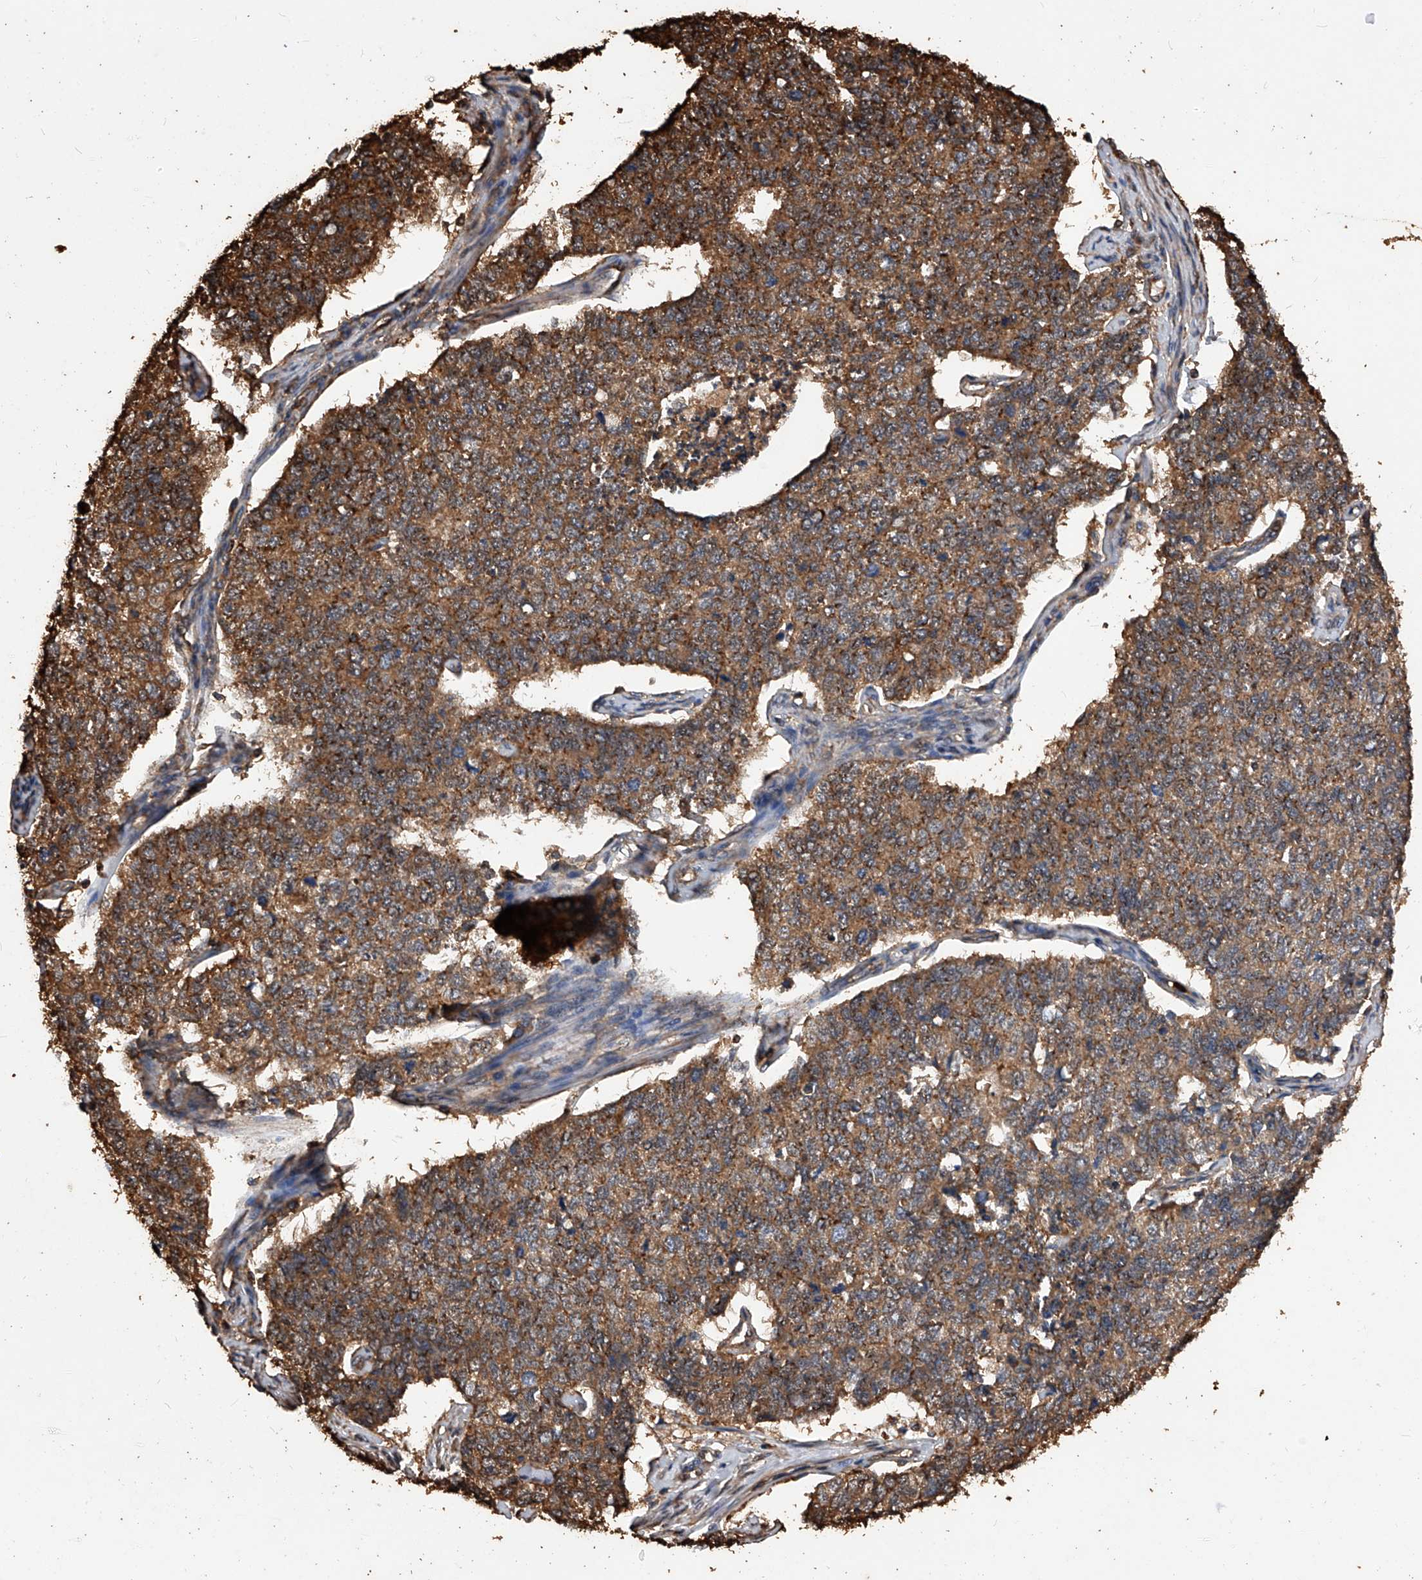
{"staining": {"intensity": "moderate", "quantity": ">75%", "location": "cytoplasmic/membranous"}, "tissue": "cervical cancer", "cell_type": "Tumor cells", "image_type": "cancer", "snomed": [{"axis": "morphology", "description": "Squamous cell carcinoma, NOS"}, {"axis": "topography", "description": "Cervix"}], "caption": "This is an image of immunohistochemistry staining of squamous cell carcinoma (cervical), which shows moderate staining in the cytoplasmic/membranous of tumor cells.", "gene": "UCP2", "patient": {"sex": "female", "age": 63}}